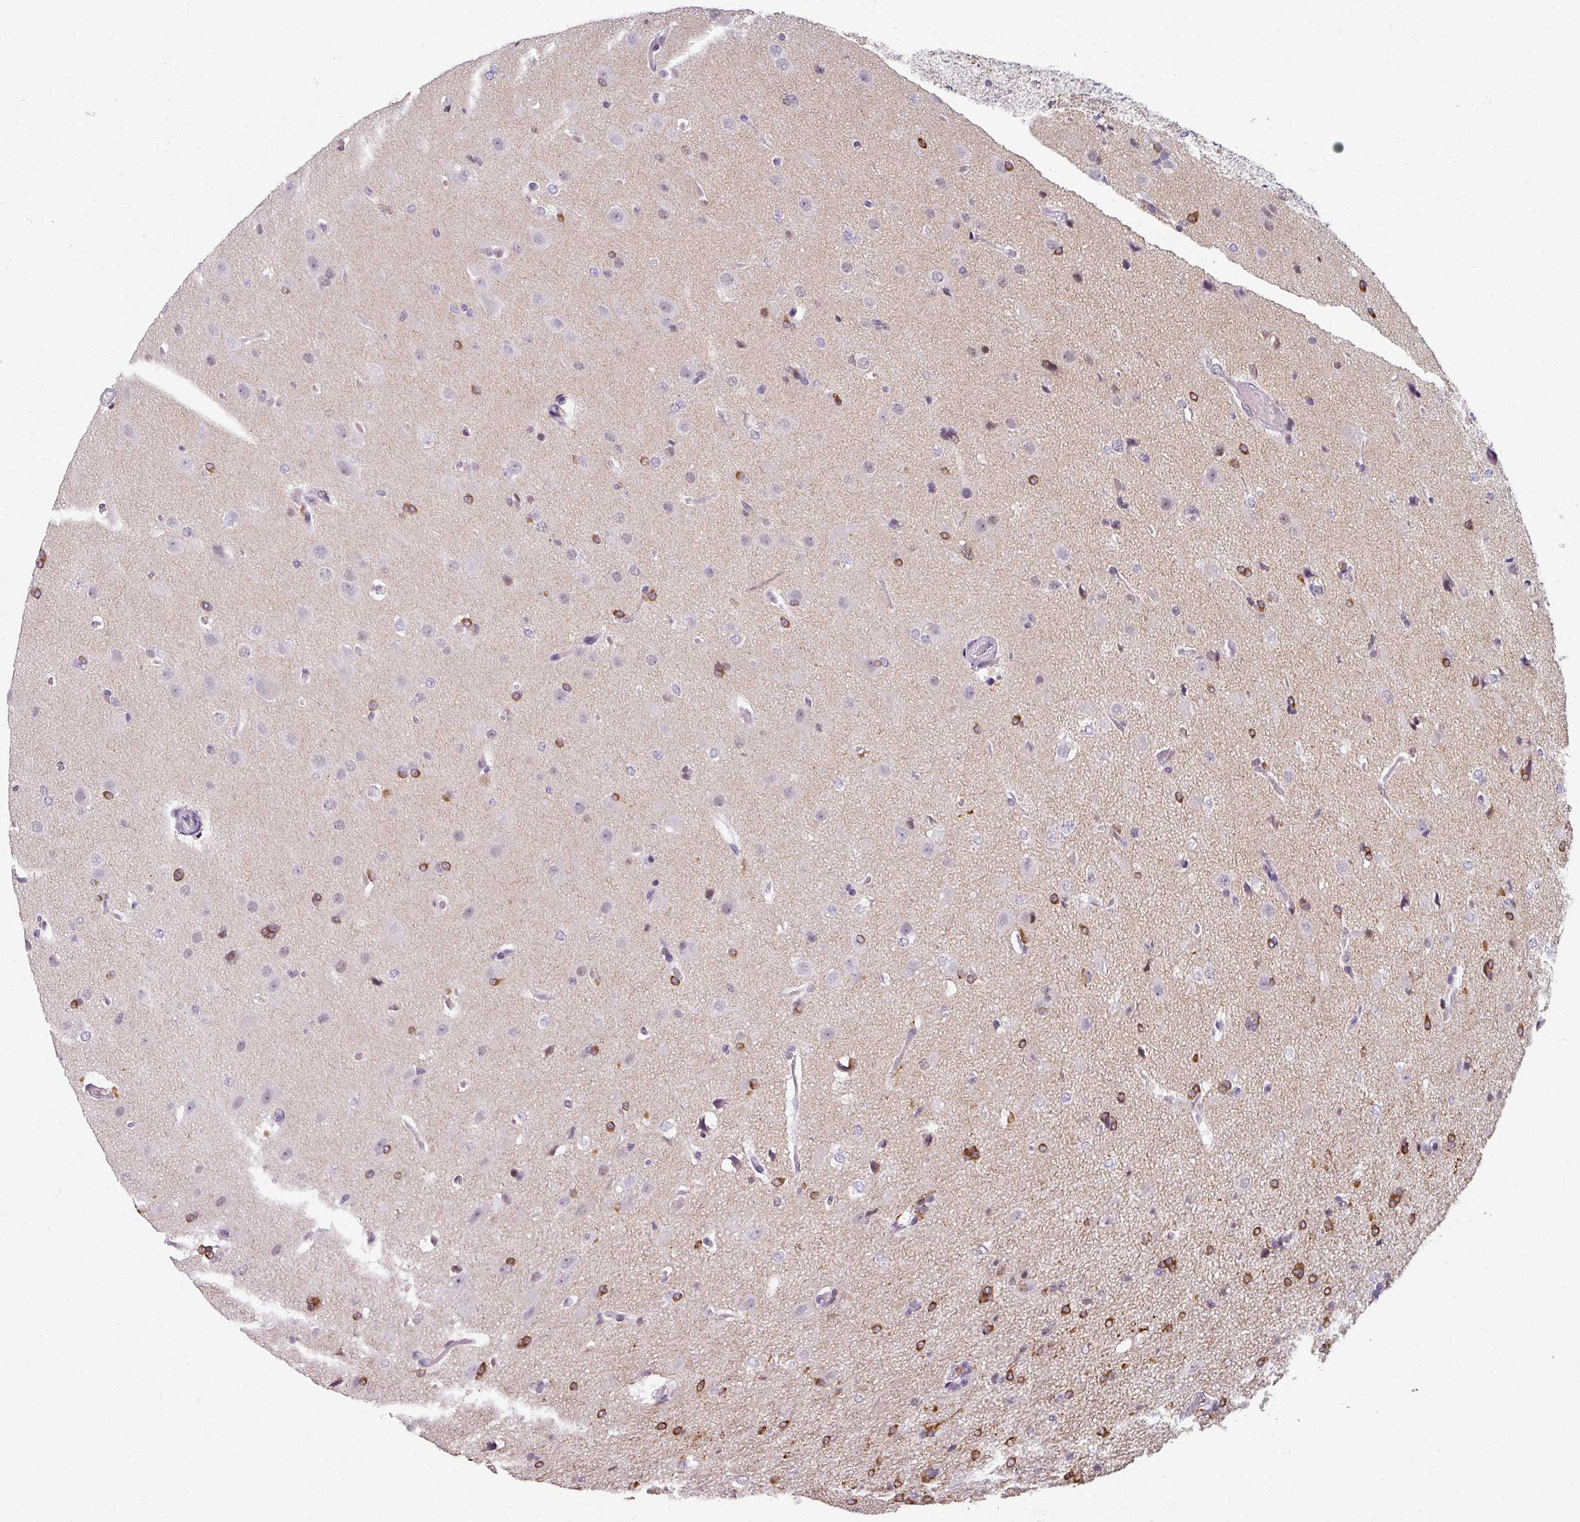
{"staining": {"intensity": "moderate", "quantity": "25%-75%", "location": "cytoplasmic/membranous"}, "tissue": "glioma", "cell_type": "Tumor cells", "image_type": "cancer", "snomed": [{"axis": "morphology", "description": "Glioma, malignant, Low grade"}, {"axis": "topography", "description": "Brain"}], "caption": "A photomicrograph of malignant glioma (low-grade) stained for a protein displays moderate cytoplasmic/membranous brown staining in tumor cells. Using DAB (brown) and hematoxylin (blue) stains, captured at high magnification using brightfield microscopy.", "gene": "RIPOR3", "patient": {"sex": "male", "age": 26}}